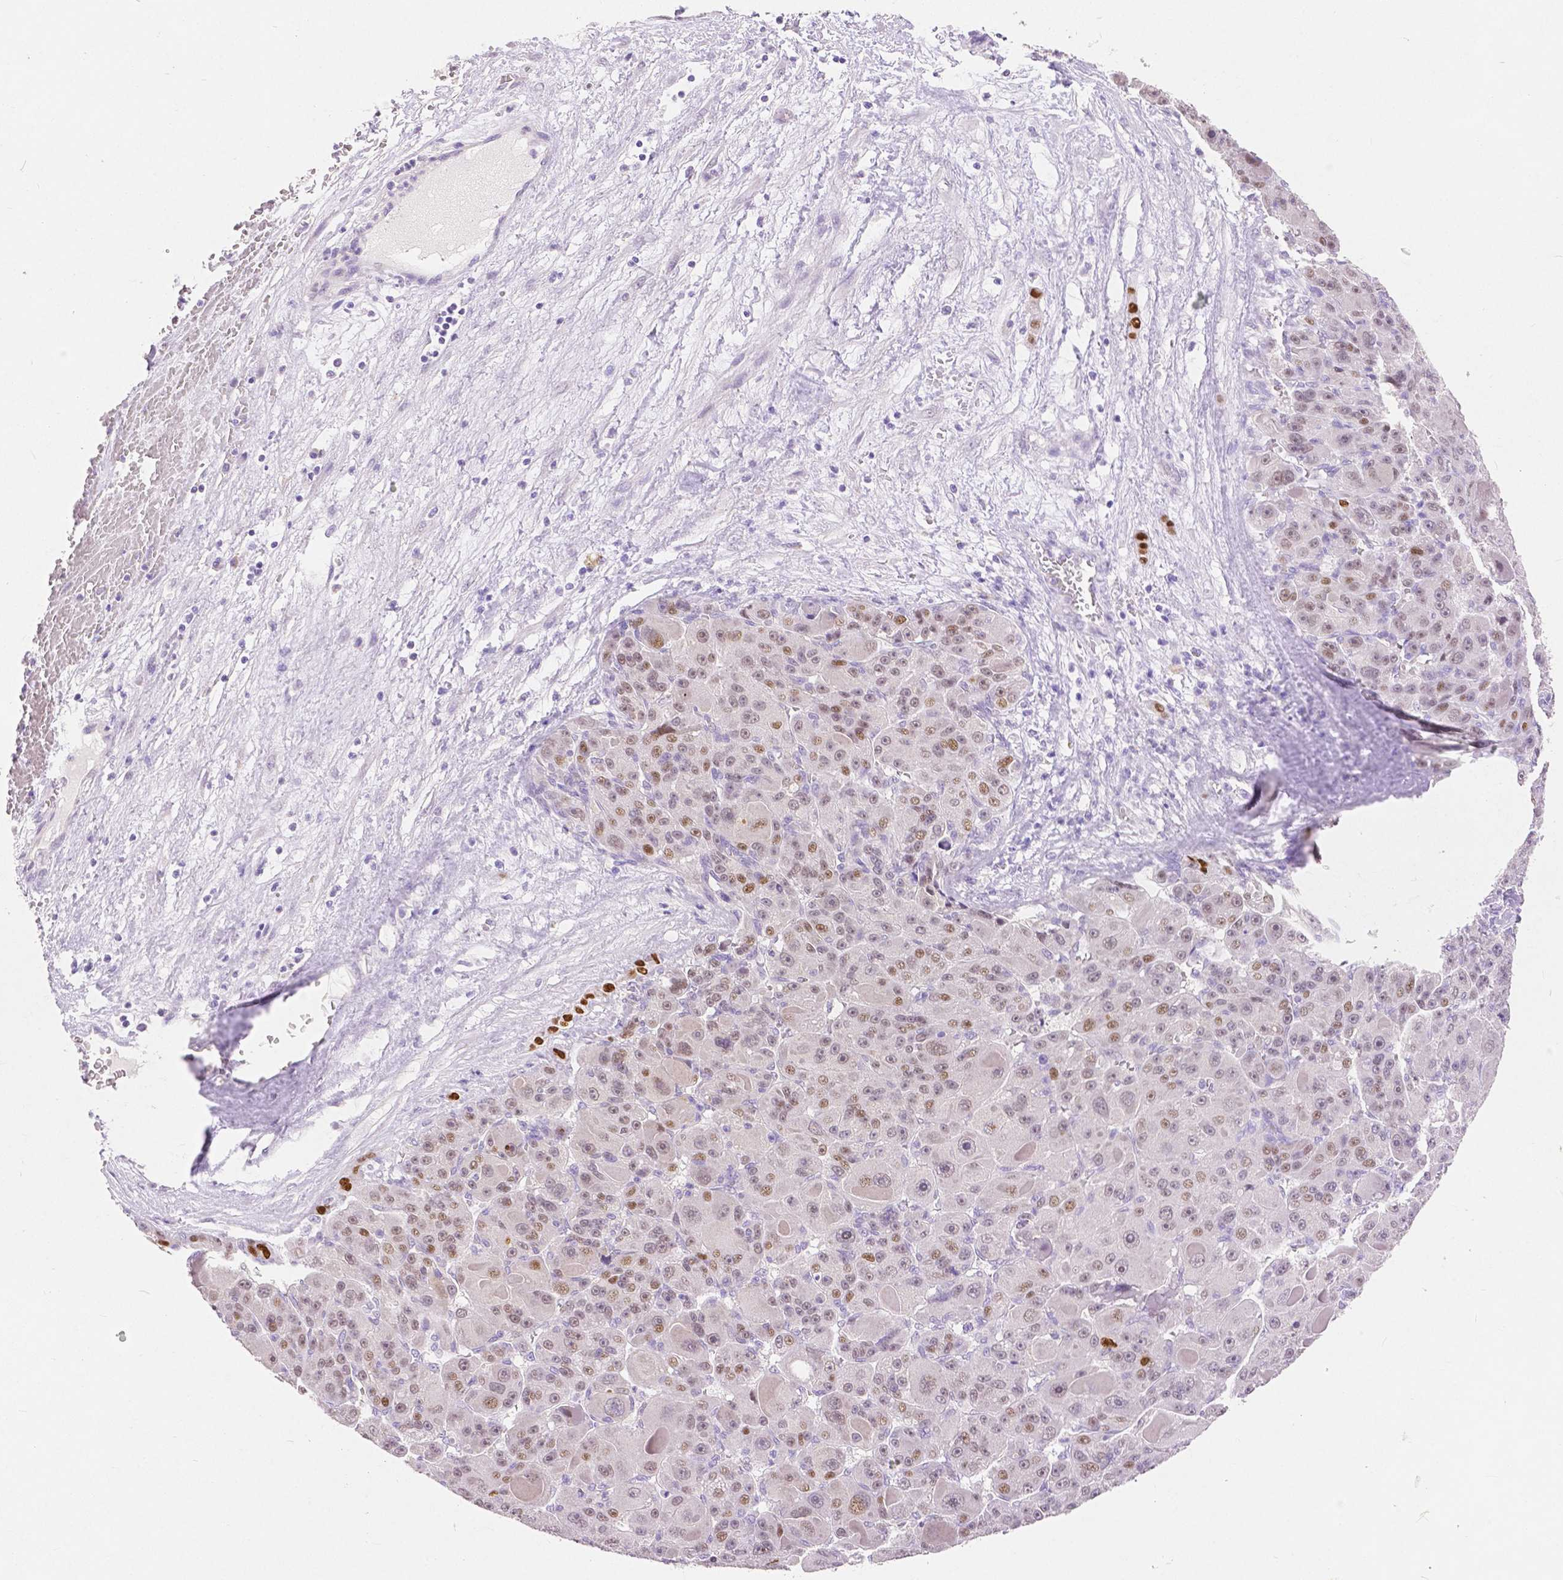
{"staining": {"intensity": "moderate", "quantity": ">75%", "location": "nuclear"}, "tissue": "liver cancer", "cell_type": "Tumor cells", "image_type": "cancer", "snomed": [{"axis": "morphology", "description": "Carcinoma, Hepatocellular, NOS"}, {"axis": "topography", "description": "Liver"}], "caption": "Protein analysis of liver cancer tissue displays moderate nuclear positivity in approximately >75% of tumor cells.", "gene": "HNF1B", "patient": {"sex": "male", "age": 76}}